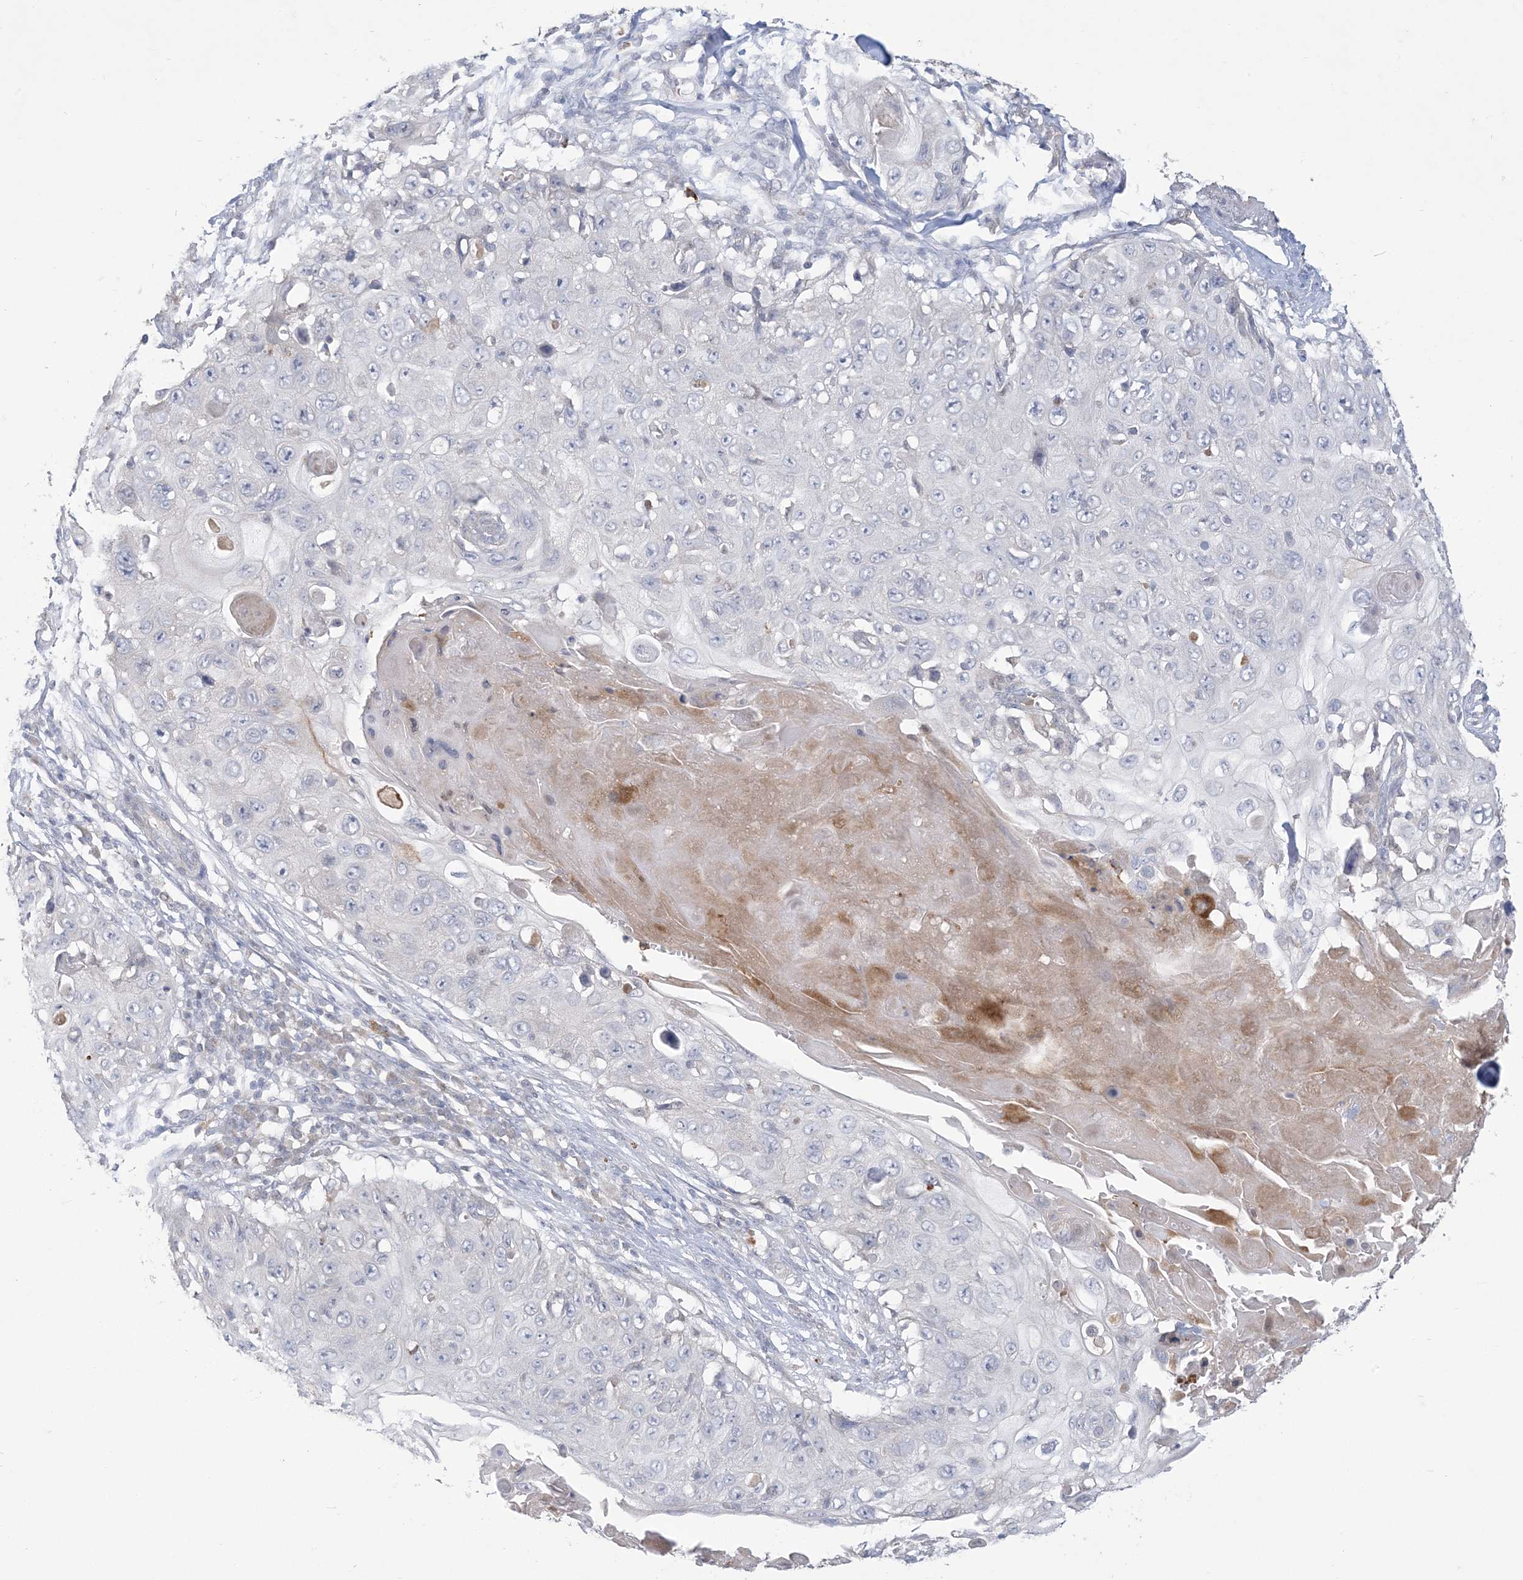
{"staining": {"intensity": "negative", "quantity": "none", "location": "none"}, "tissue": "skin cancer", "cell_type": "Tumor cells", "image_type": "cancer", "snomed": [{"axis": "morphology", "description": "Squamous cell carcinoma, NOS"}, {"axis": "topography", "description": "Skin"}], "caption": "DAB immunohistochemical staining of skin cancer demonstrates no significant expression in tumor cells.", "gene": "KIF3A", "patient": {"sex": "male", "age": 86}}